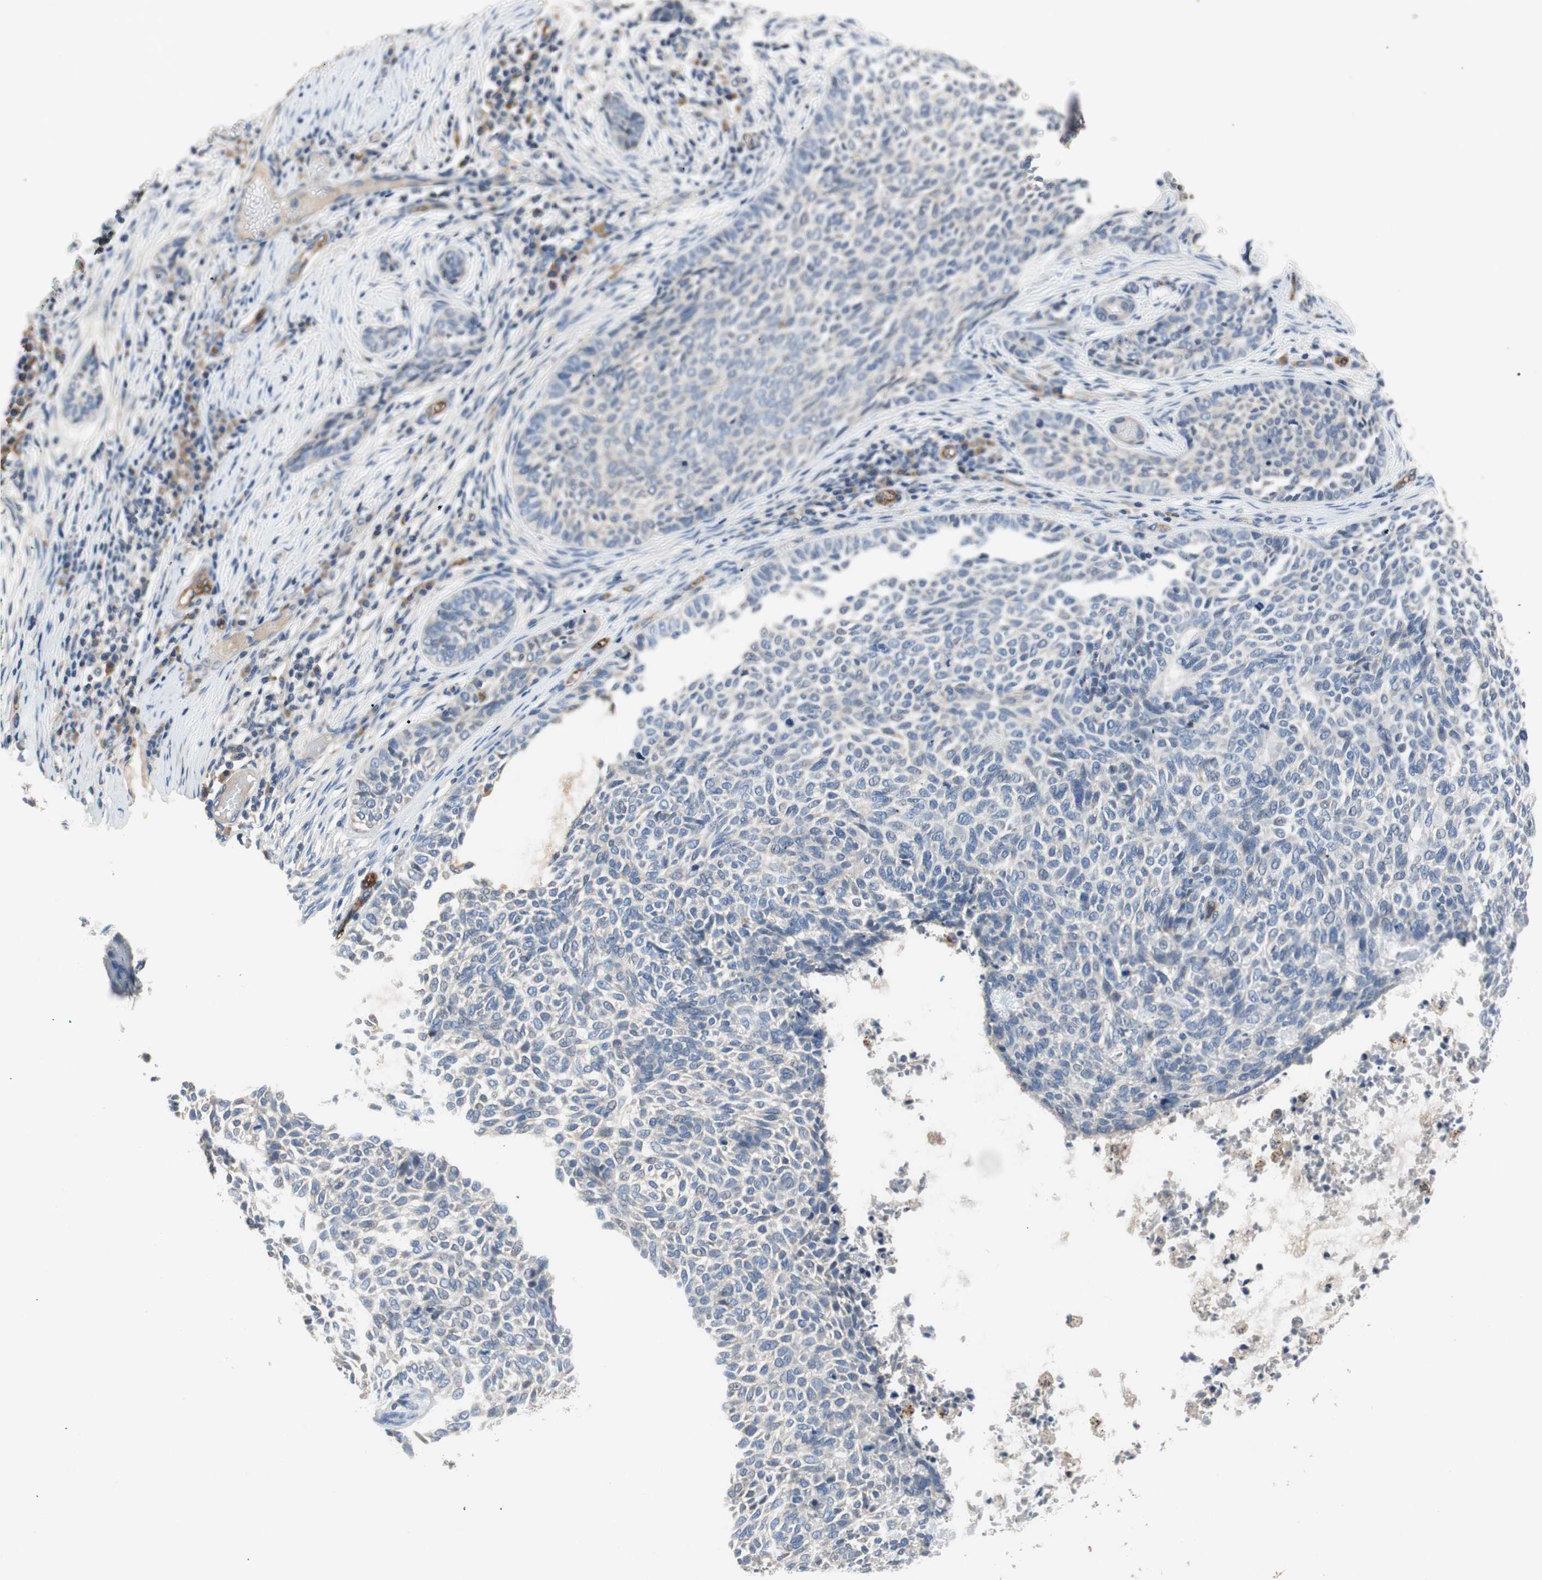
{"staining": {"intensity": "negative", "quantity": "none", "location": "none"}, "tissue": "skin cancer", "cell_type": "Tumor cells", "image_type": "cancer", "snomed": [{"axis": "morphology", "description": "Basal cell carcinoma"}, {"axis": "topography", "description": "Skin"}], "caption": "An IHC micrograph of basal cell carcinoma (skin) is shown. There is no staining in tumor cells of basal cell carcinoma (skin).", "gene": "ALPL", "patient": {"sex": "male", "age": 87}}